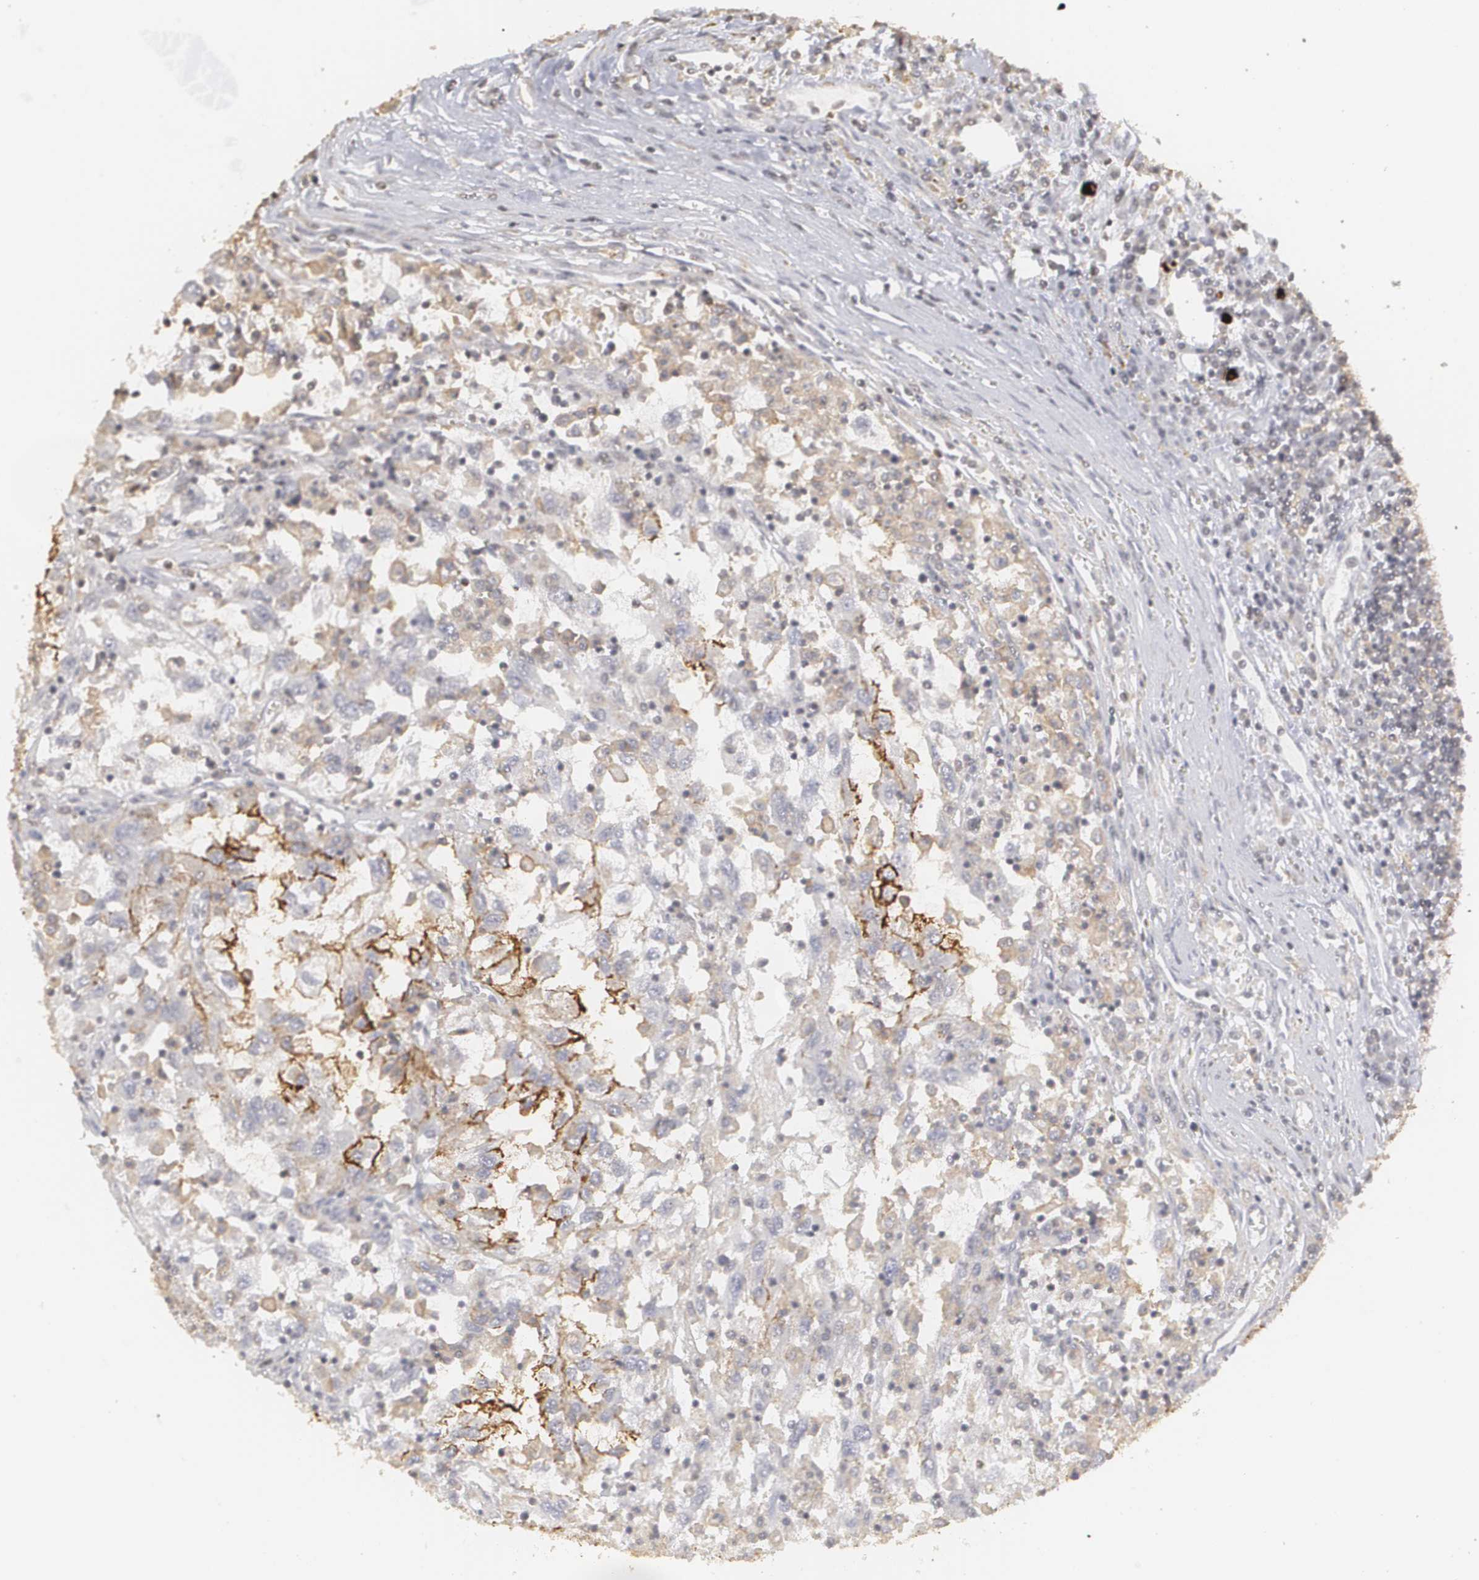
{"staining": {"intensity": "weak", "quantity": "<25%", "location": "cytoplasmic/membranous"}, "tissue": "renal cancer", "cell_type": "Tumor cells", "image_type": "cancer", "snomed": [{"axis": "morphology", "description": "Normal tissue, NOS"}, {"axis": "morphology", "description": "Adenocarcinoma, NOS"}, {"axis": "topography", "description": "Kidney"}], "caption": "Immunohistochemistry histopathology image of human adenocarcinoma (renal) stained for a protein (brown), which displays no positivity in tumor cells.", "gene": "CLDN2", "patient": {"sex": "male", "age": 71}}